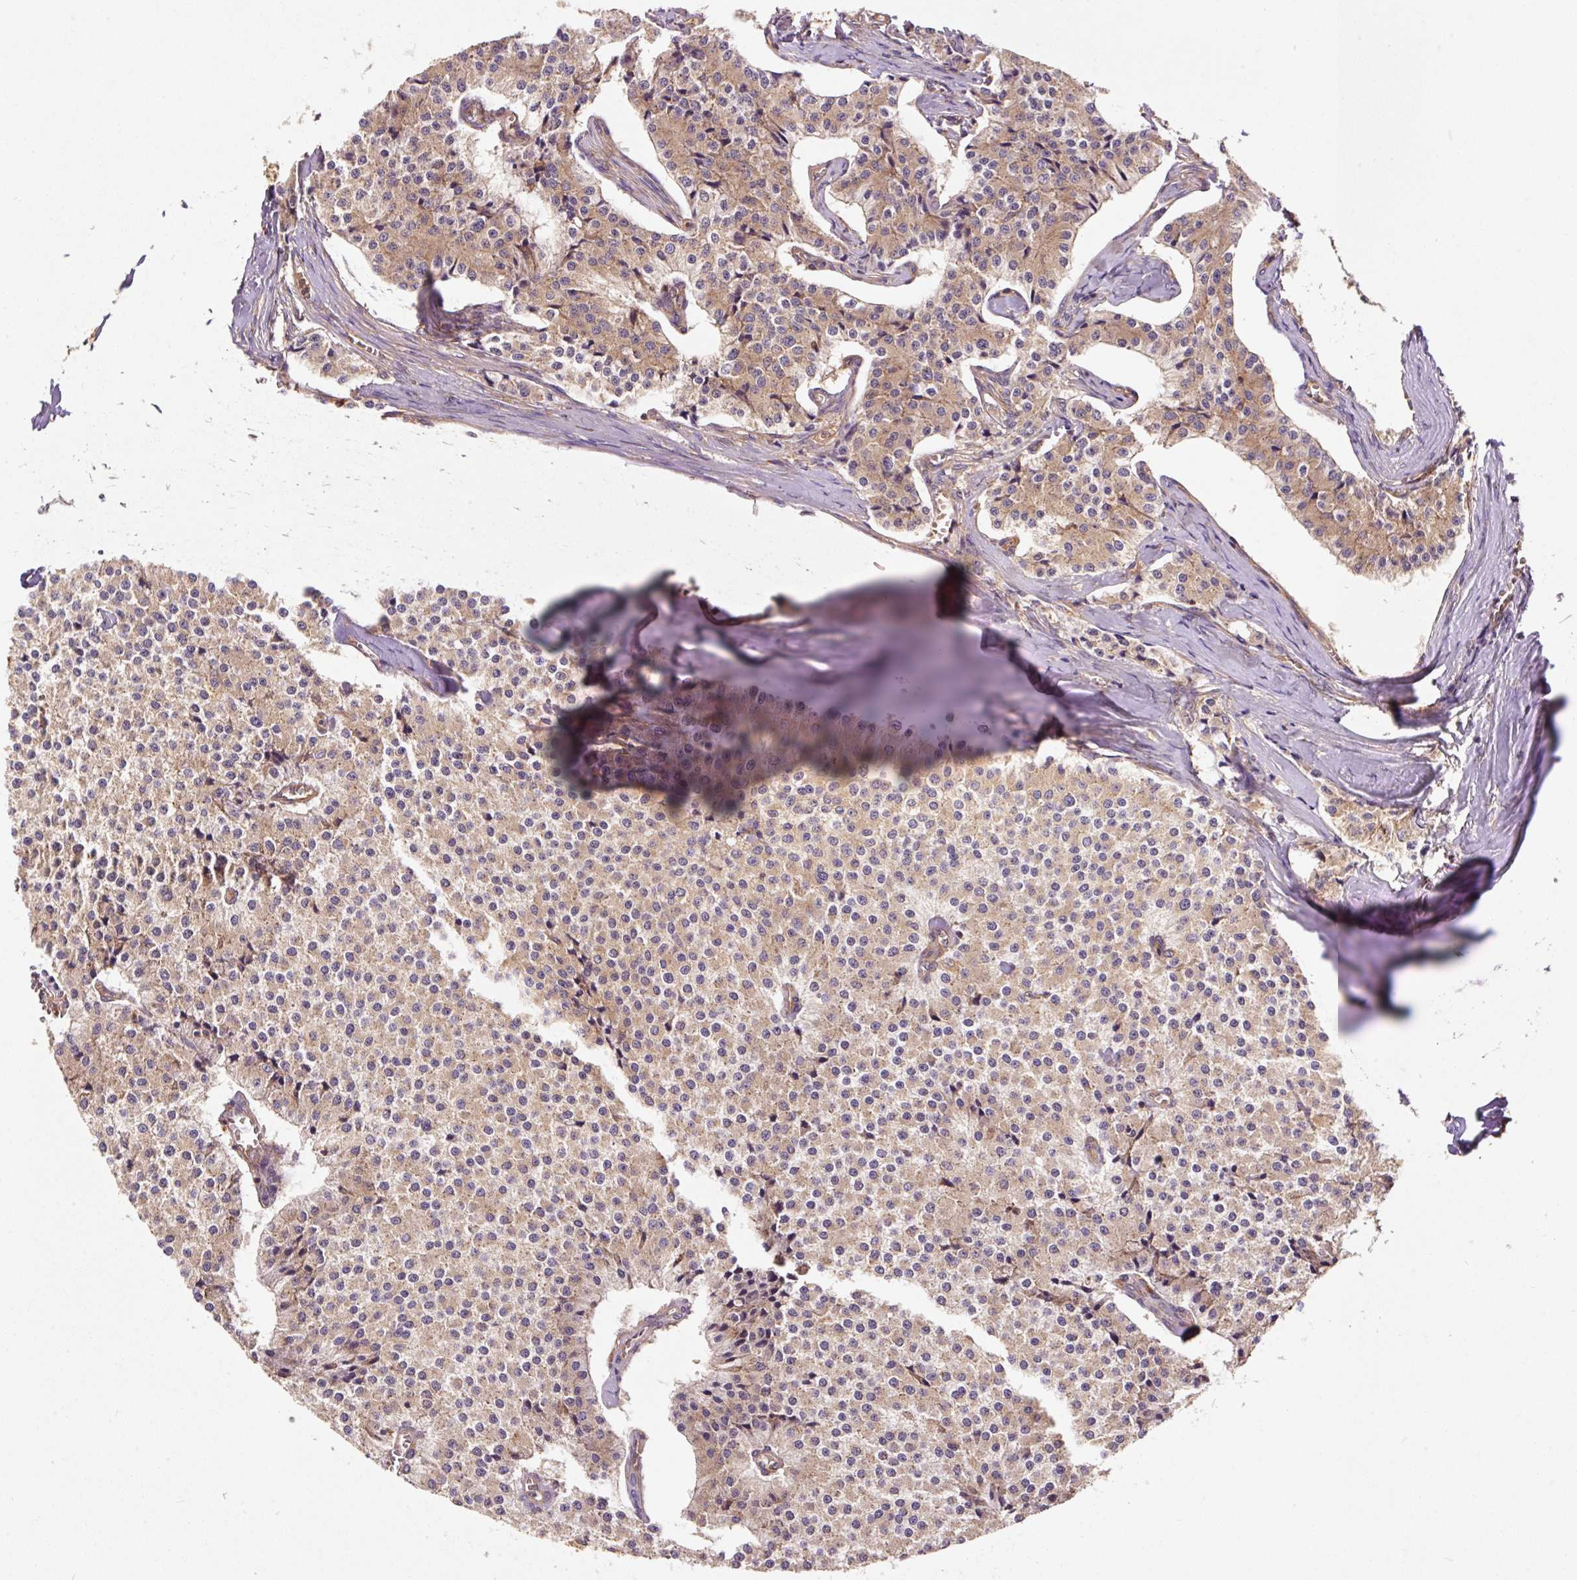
{"staining": {"intensity": "moderate", "quantity": ">75%", "location": "cytoplasmic/membranous"}, "tissue": "carcinoid", "cell_type": "Tumor cells", "image_type": "cancer", "snomed": [{"axis": "morphology", "description": "Carcinoid, malignant, NOS"}, {"axis": "topography", "description": "Colon"}], "caption": "Tumor cells reveal medium levels of moderate cytoplasmic/membranous staining in about >75% of cells in malignant carcinoid.", "gene": "EIF2S2", "patient": {"sex": "female", "age": 52}}